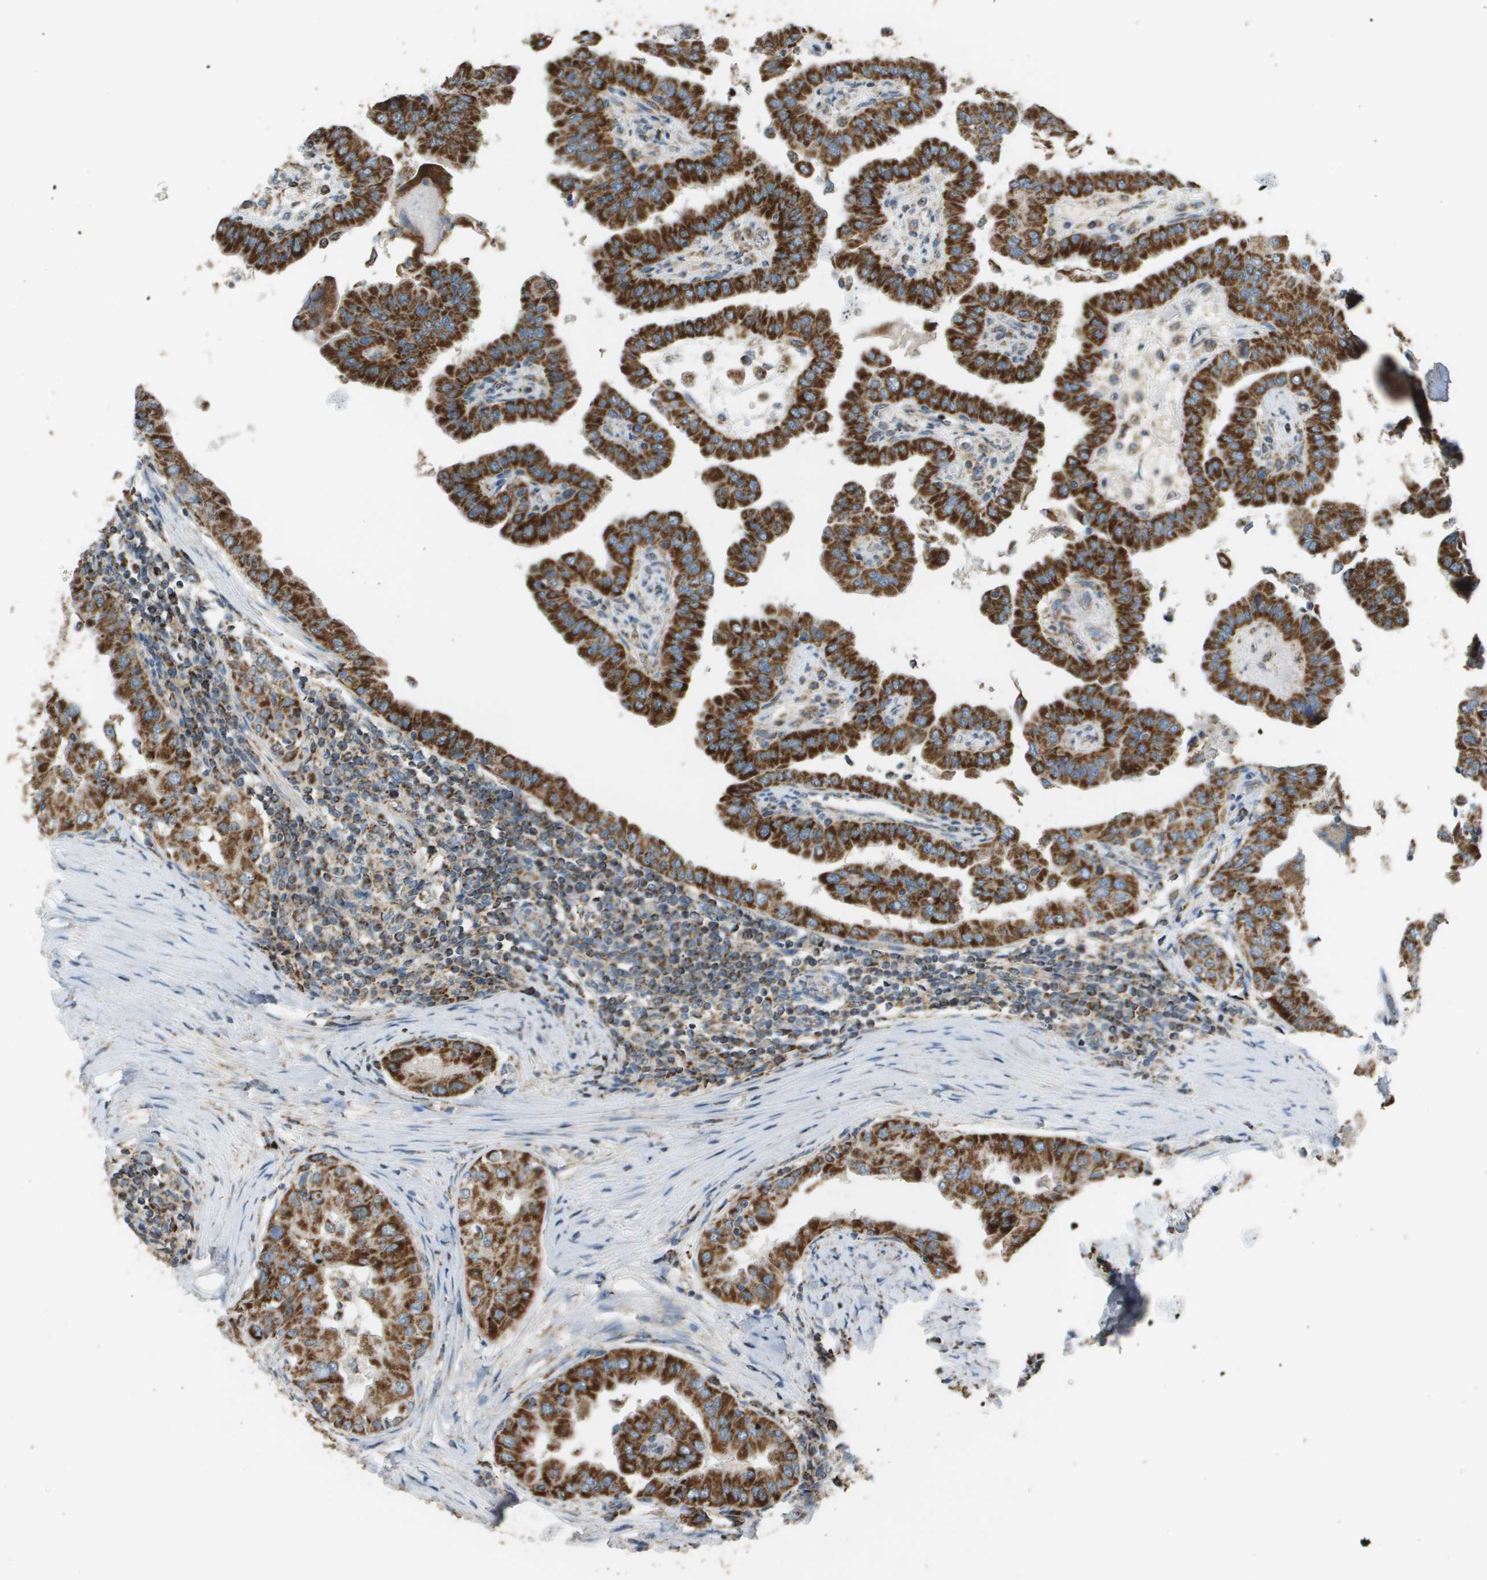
{"staining": {"intensity": "strong", "quantity": ">75%", "location": "cytoplasmic/membranous"}, "tissue": "thyroid cancer", "cell_type": "Tumor cells", "image_type": "cancer", "snomed": [{"axis": "morphology", "description": "Papillary adenocarcinoma, NOS"}, {"axis": "topography", "description": "Thyroid gland"}], "caption": "Immunohistochemical staining of human thyroid cancer reveals high levels of strong cytoplasmic/membranous positivity in about >75% of tumor cells. The staining was performed using DAB to visualize the protein expression in brown, while the nuclei were stained in blue with hematoxylin (Magnification: 20x).", "gene": "FH", "patient": {"sex": "male", "age": 33}}